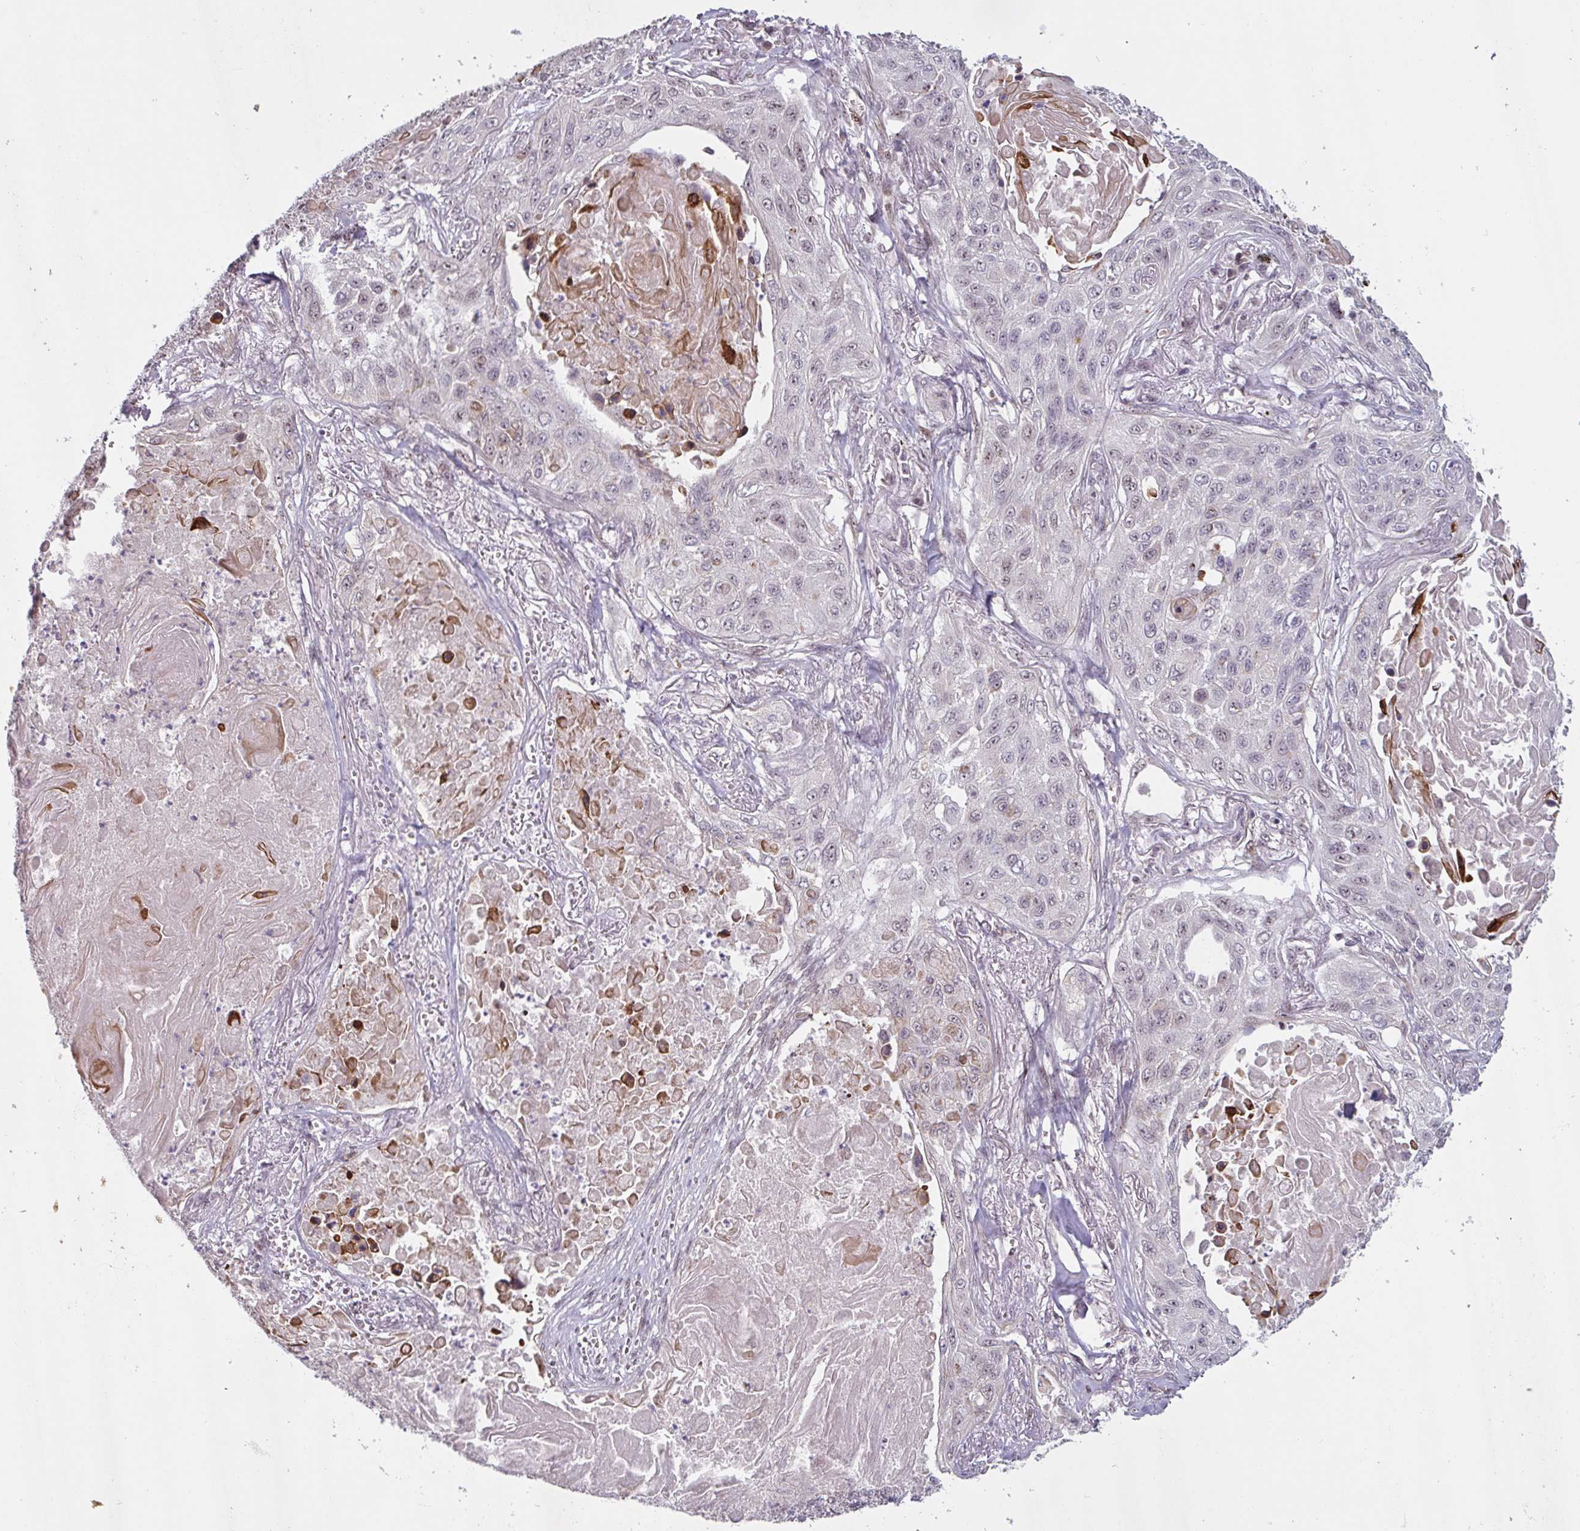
{"staining": {"intensity": "negative", "quantity": "none", "location": "none"}, "tissue": "lung cancer", "cell_type": "Tumor cells", "image_type": "cancer", "snomed": [{"axis": "morphology", "description": "Squamous cell carcinoma, NOS"}, {"axis": "topography", "description": "Lung"}], "caption": "DAB (3,3'-diaminobenzidine) immunohistochemical staining of lung cancer reveals no significant expression in tumor cells. (Stains: DAB (3,3'-diaminobenzidine) immunohistochemistry (IHC) with hematoxylin counter stain, Microscopy: brightfield microscopy at high magnification).", "gene": "NLRP13", "patient": {"sex": "male", "age": 75}}